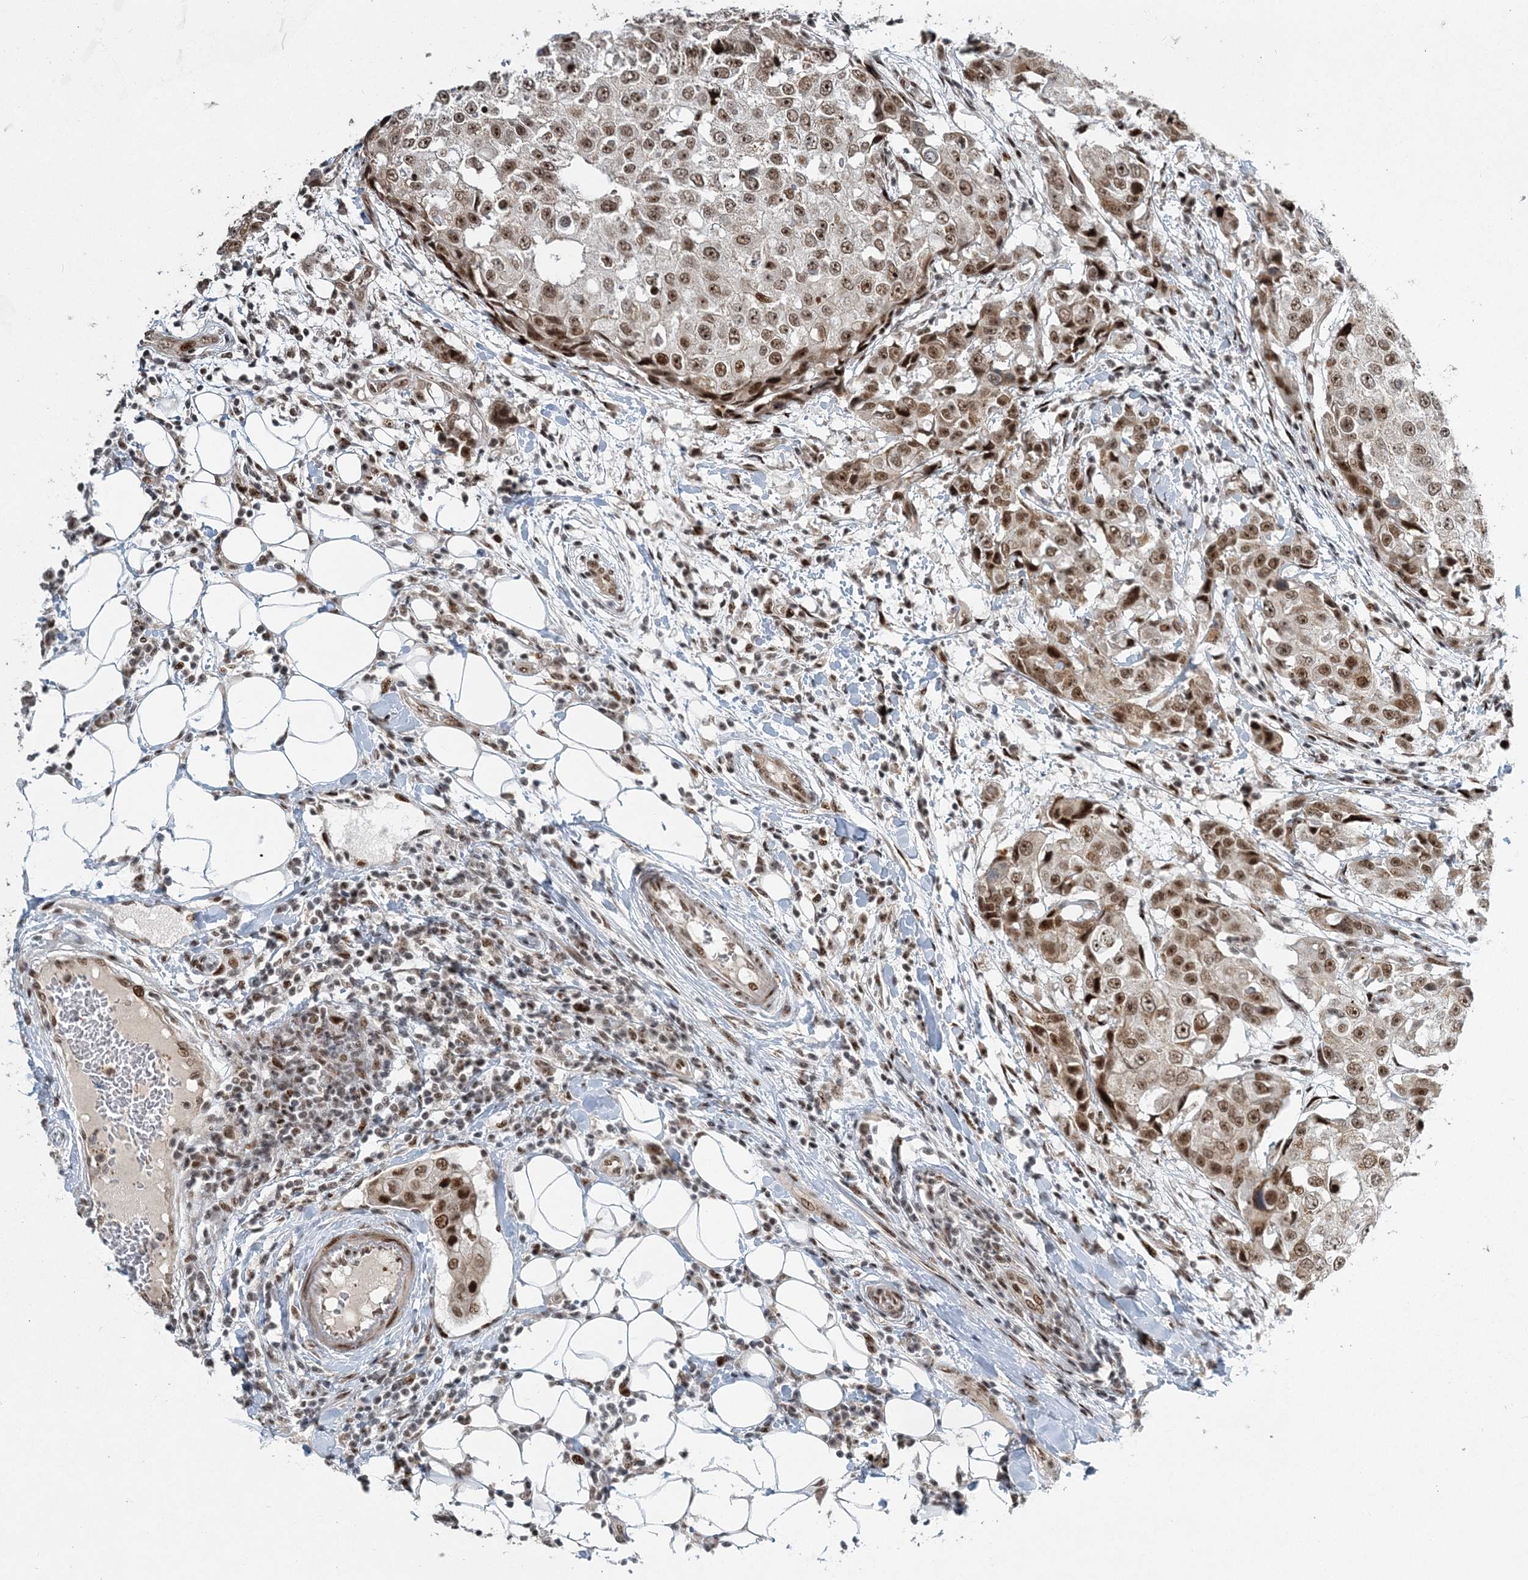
{"staining": {"intensity": "moderate", "quantity": ">75%", "location": "nuclear"}, "tissue": "breast cancer", "cell_type": "Tumor cells", "image_type": "cancer", "snomed": [{"axis": "morphology", "description": "Duct carcinoma"}, {"axis": "topography", "description": "Breast"}], "caption": "Moderate nuclear staining for a protein is seen in approximately >75% of tumor cells of breast cancer using immunohistochemistry (IHC).", "gene": "CWC22", "patient": {"sex": "female", "age": 27}}